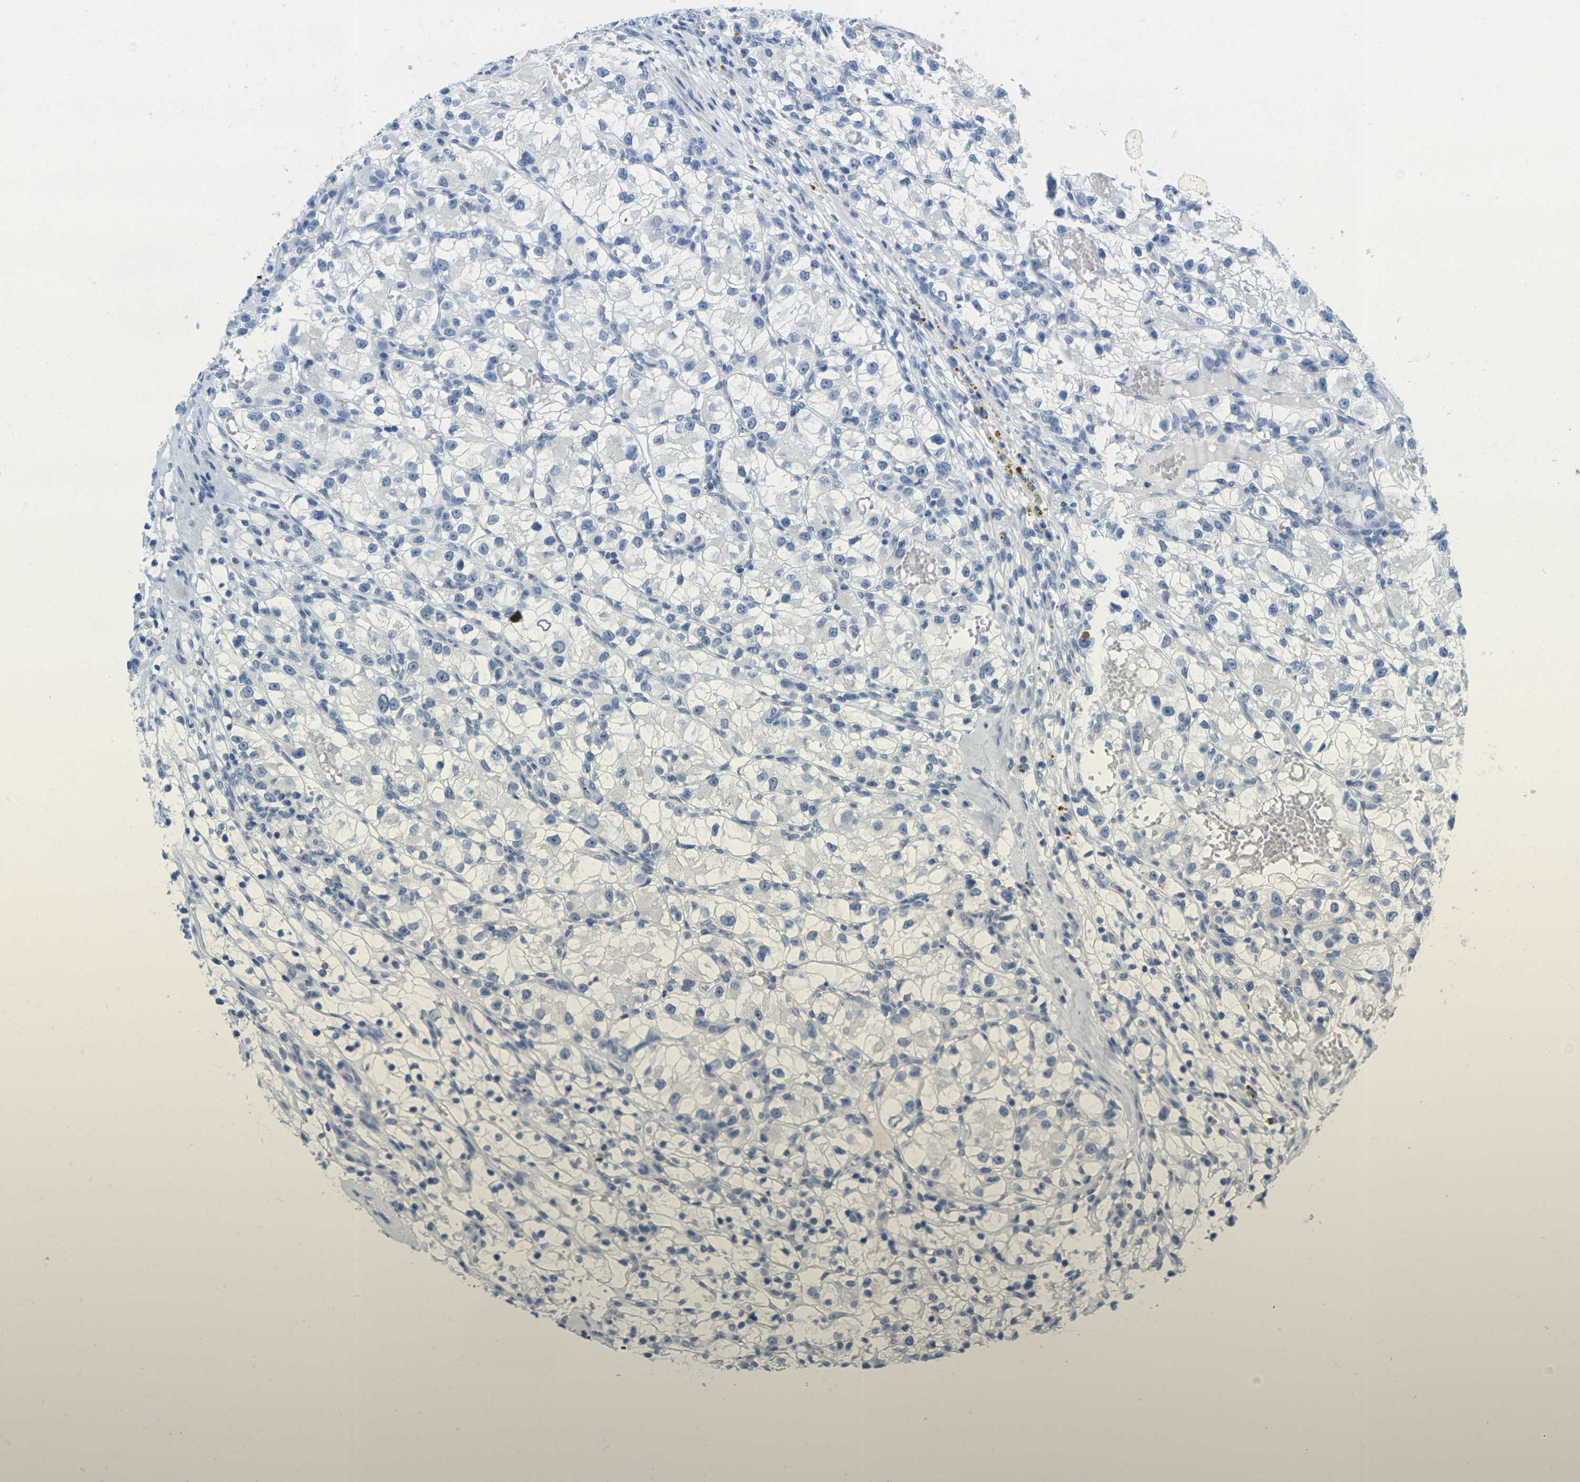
{"staining": {"intensity": "negative", "quantity": "none", "location": "none"}, "tissue": "renal cancer", "cell_type": "Tumor cells", "image_type": "cancer", "snomed": [{"axis": "morphology", "description": "Adenocarcinoma, NOS"}, {"axis": "topography", "description": "Kidney"}], "caption": "Immunohistochemical staining of human adenocarcinoma (renal) reveals no significant positivity in tumor cells. (DAB (3,3'-diaminobenzidine) IHC with hematoxylin counter stain).", "gene": "GPR15", "patient": {"sex": "female", "age": 57}}